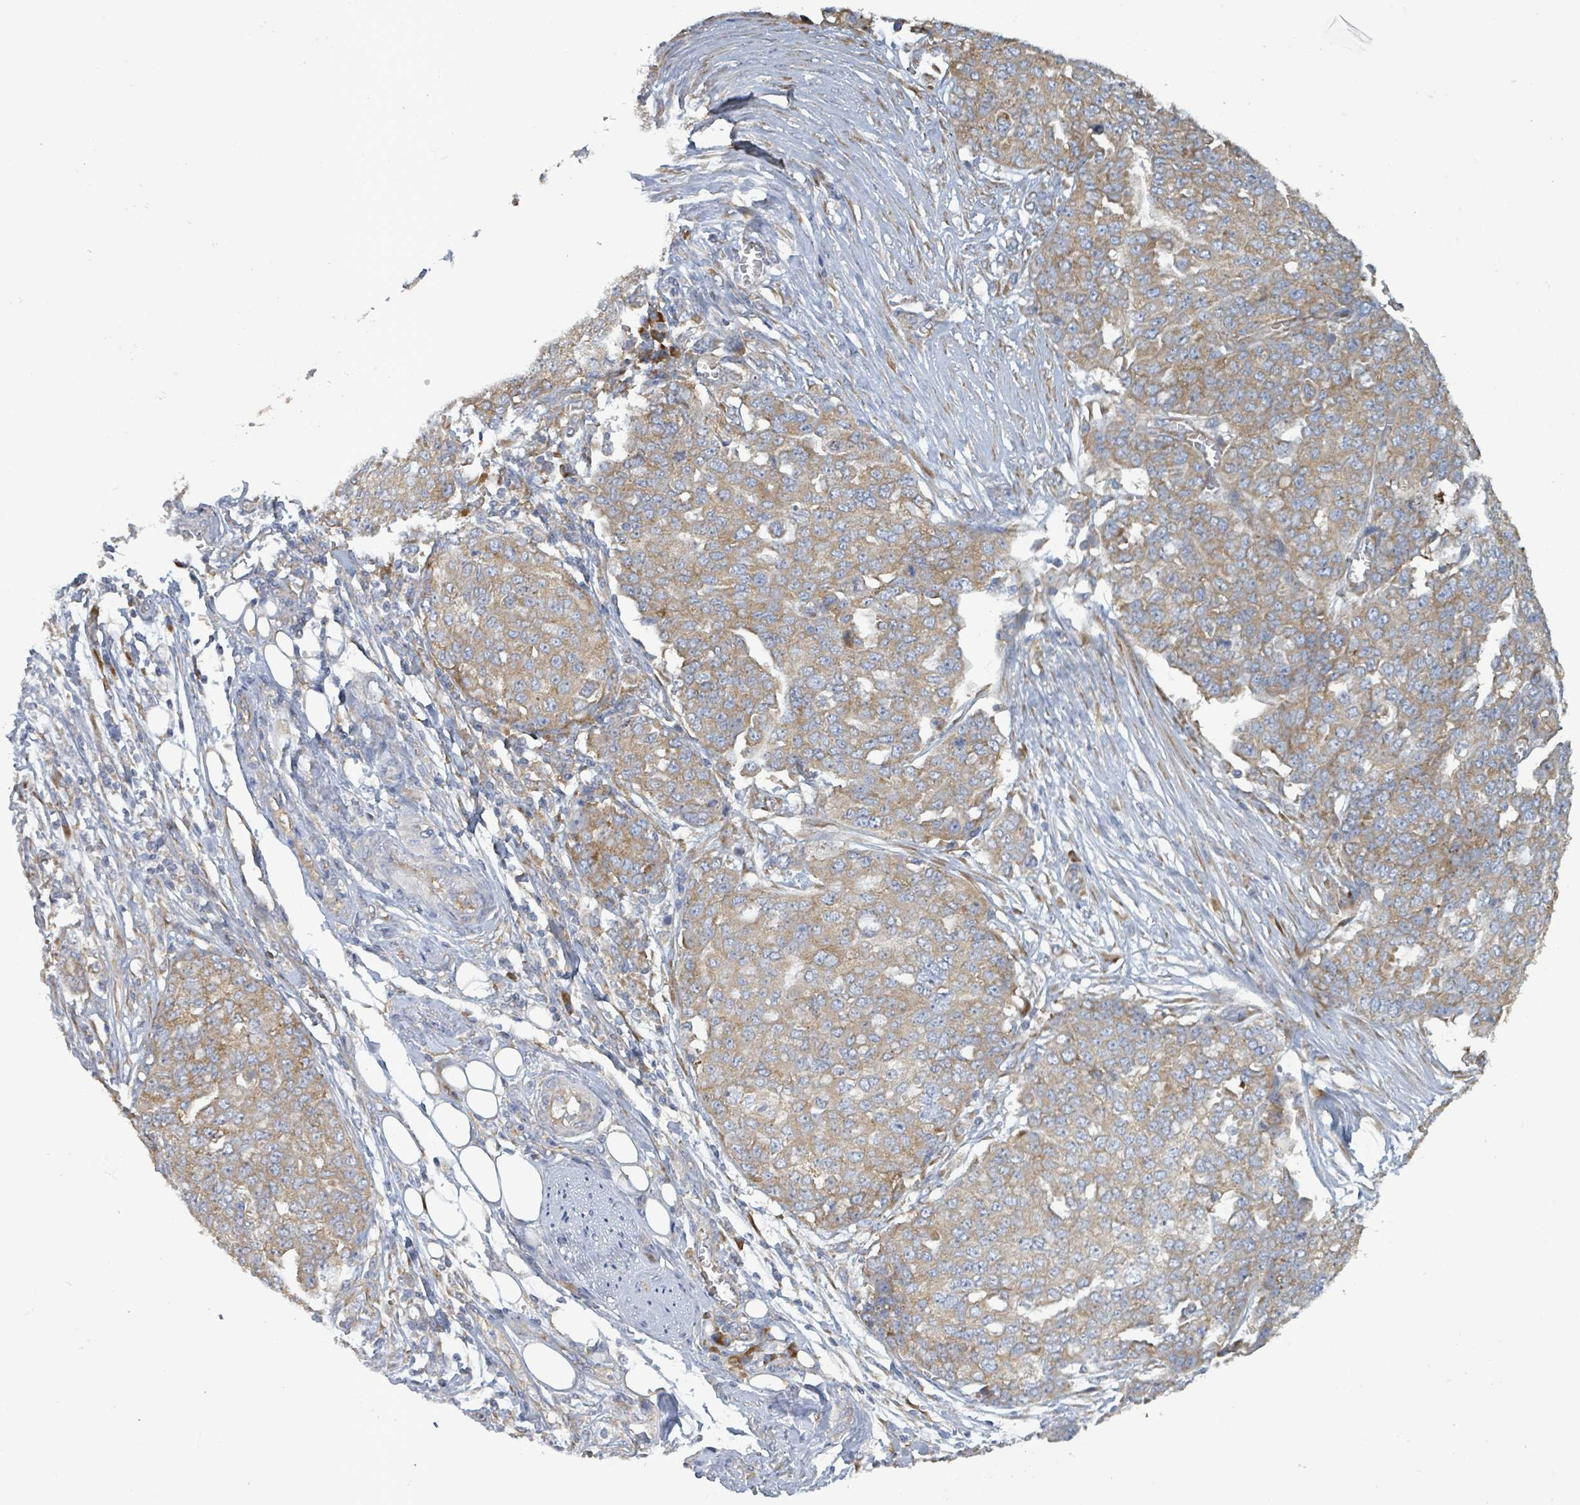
{"staining": {"intensity": "moderate", "quantity": ">75%", "location": "cytoplasmic/membranous"}, "tissue": "ovarian cancer", "cell_type": "Tumor cells", "image_type": "cancer", "snomed": [{"axis": "morphology", "description": "Cystadenocarcinoma, serous, NOS"}, {"axis": "topography", "description": "Soft tissue"}, {"axis": "topography", "description": "Ovary"}], "caption": "High-power microscopy captured an immunohistochemistry (IHC) histopathology image of ovarian cancer (serous cystadenocarcinoma), revealing moderate cytoplasmic/membranous positivity in about >75% of tumor cells.", "gene": "RPL32", "patient": {"sex": "female", "age": 57}}